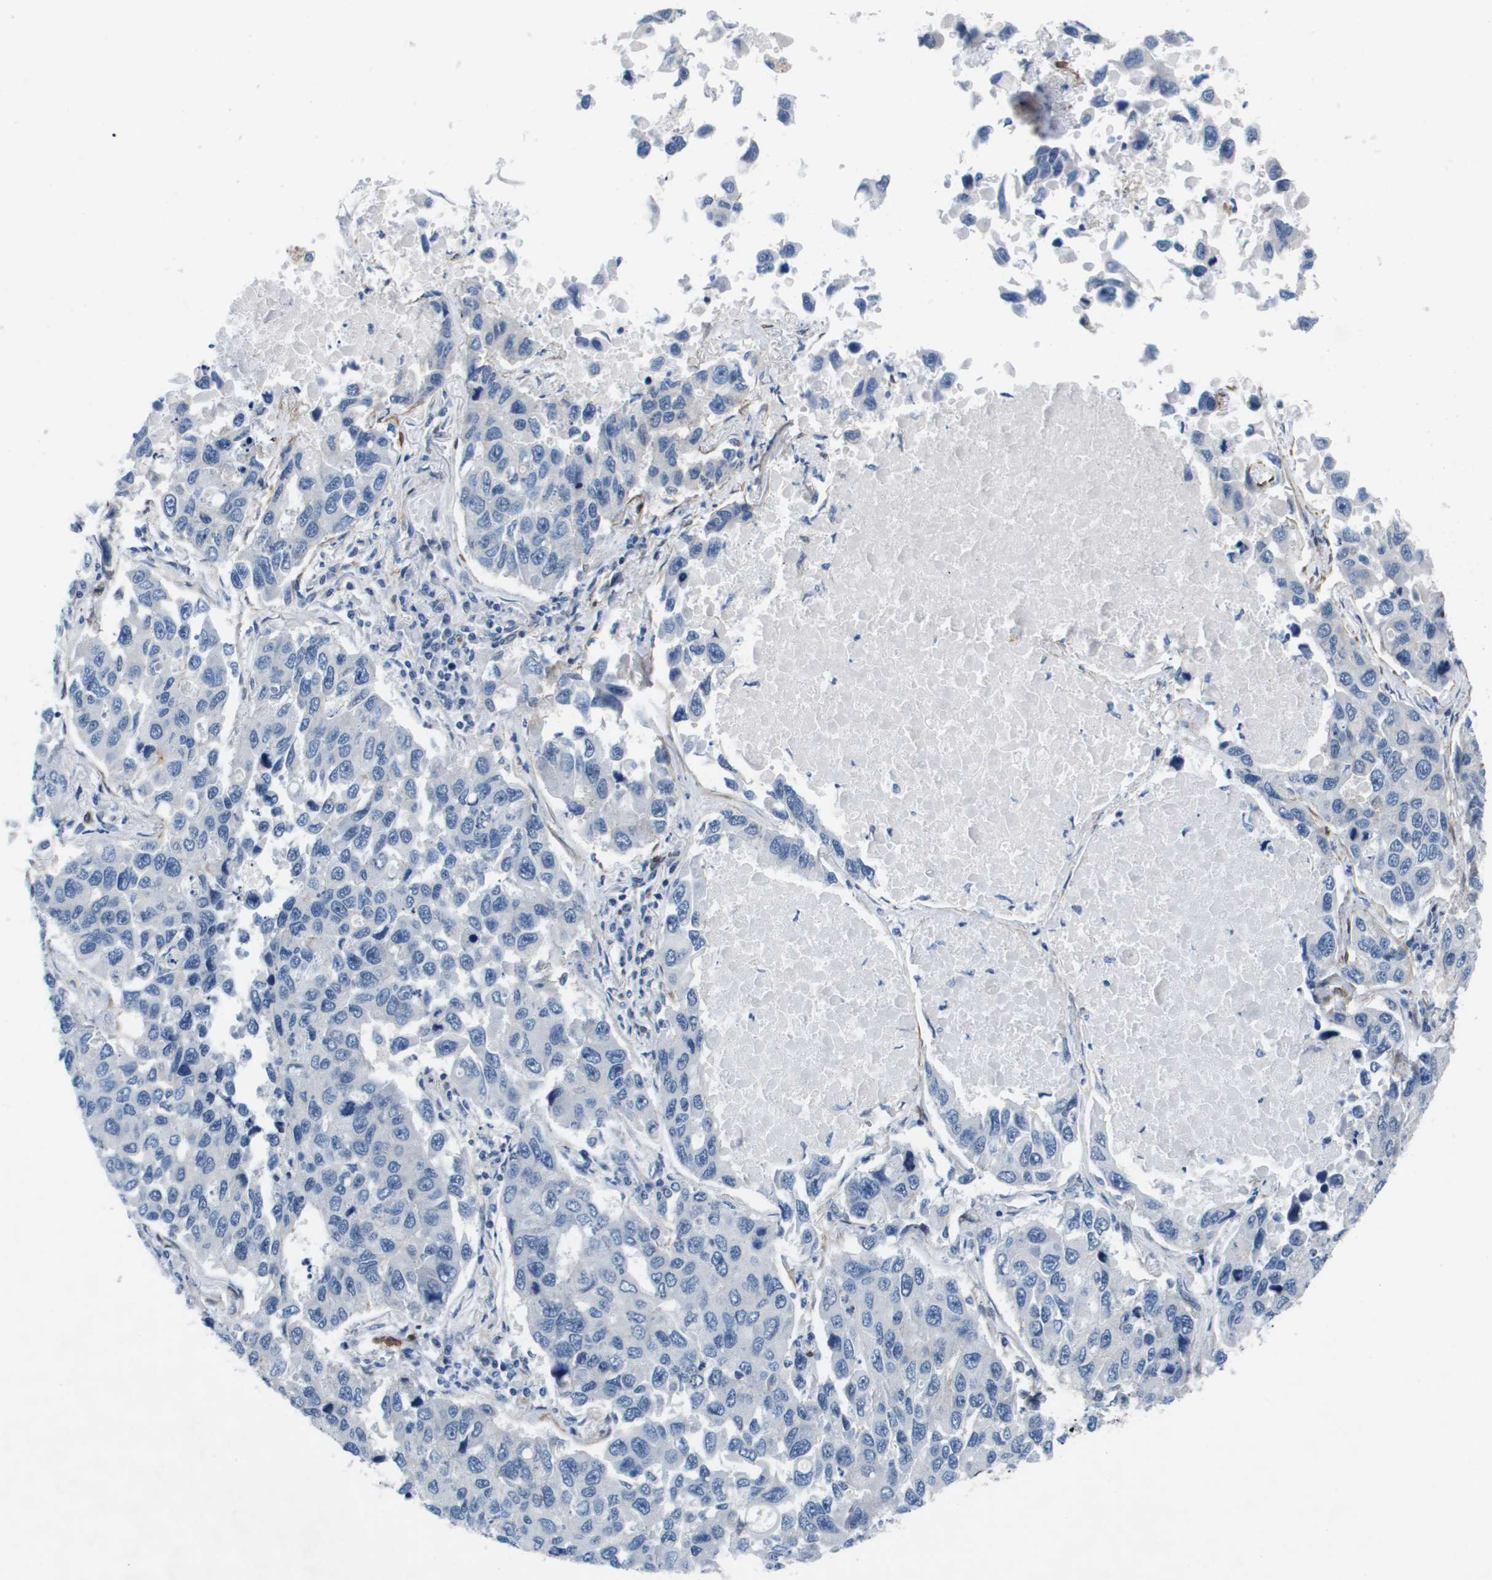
{"staining": {"intensity": "negative", "quantity": "none", "location": "none"}, "tissue": "lung cancer", "cell_type": "Tumor cells", "image_type": "cancer", "snomed": [{"axis": "morphology", "description": "Adenocarcinoma, NOS"}, {"axis": "topography", "description": "Lung"}], "caption": "Image shows no significant protein staining in tumor cells of adenocarcinoma (lung). (DAB (3,3'-diaminobenzidine) IHC, high magnification).", "gene": "LPP", "patient": {"sex": "male", "age": 64}}